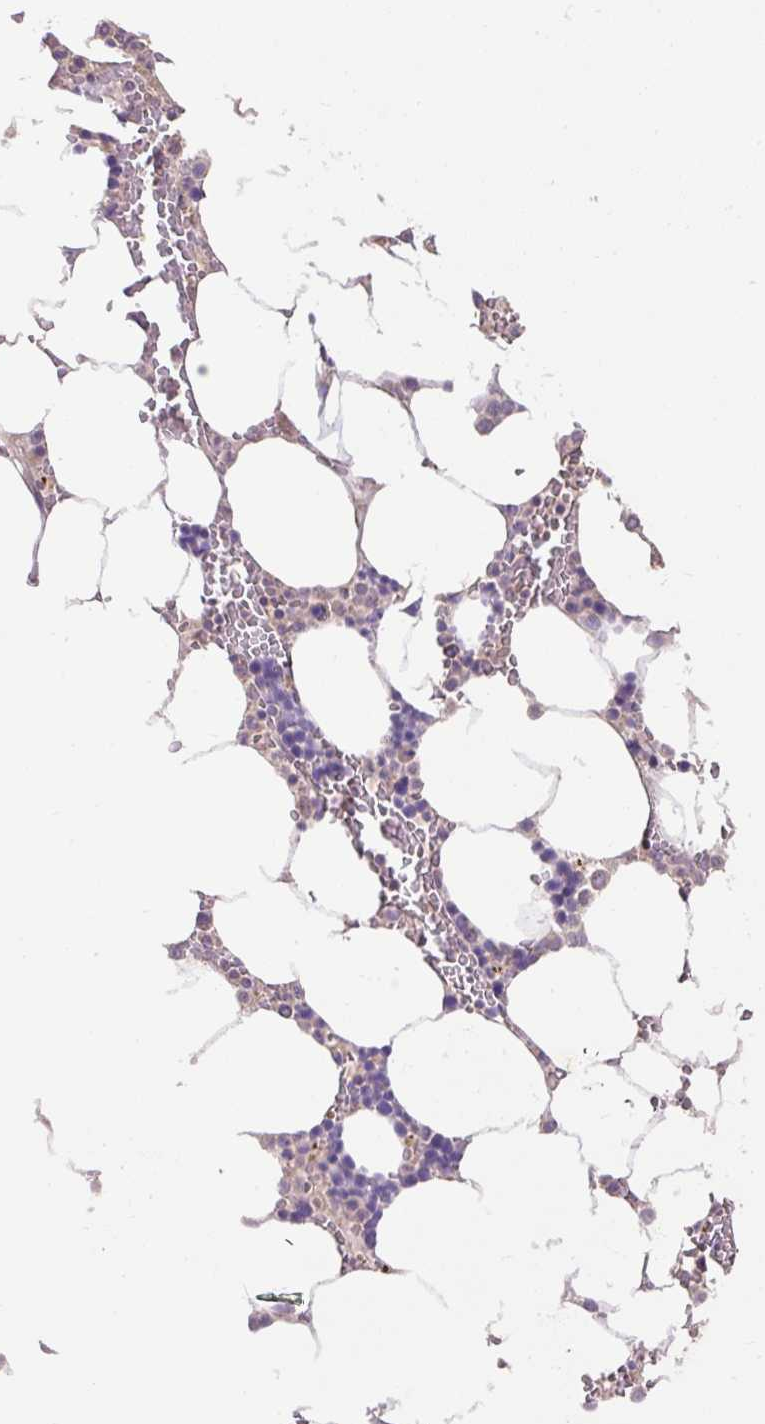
{"staining": {"intensity": "negative", "quantity": "none", "location": "none"}, "tissue": "bone marrow", "cell_type": "Hematopoietic cells", "image_type": "normal", "snomed": [{"axis": "morphology", "description": "Normal tissue, NOS"}, {"axis": "topography", "description": "Bone marrow"}], "caption": "Hematopoietic cells show no significant positivity in benign bone marrow.", "gene": "ABR", "patient": {"sex": "male", "age": 64}}